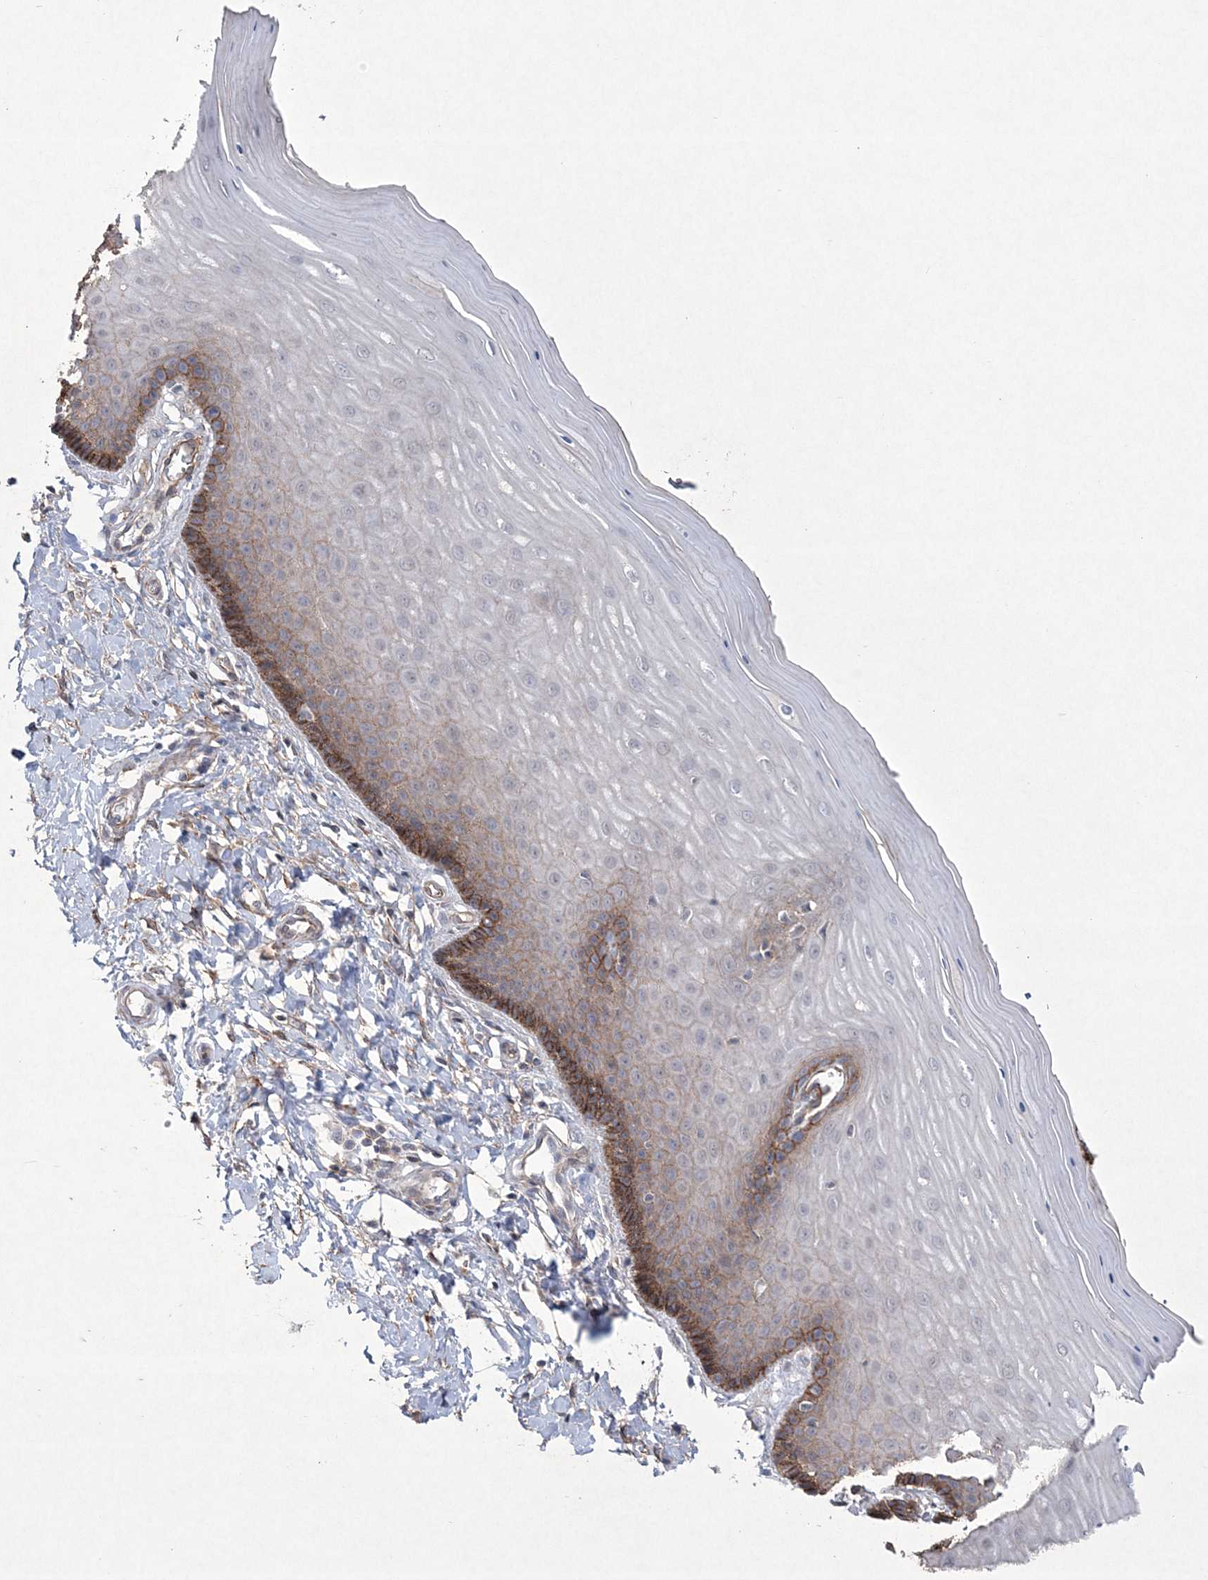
{"staining": {"intensity": "negative", "quantity": "none", "location": "none"}, "tissue": "cervix", "cell_type": "Glandular cells", "image_type": "normal", "snomed": [{"axis": "morphology", "description": "Normal tissue, NOS"}, {"axis": "topography", "description": "Cervix"}], "caption": "IHC of unremarkable human cervix demonstrates no staining in glandular cells. Brightfield microscopy of IHC stained with DAB (brown) and hematoxylin (blue), captured at high magnification.", "gene": "DPCD", "patient": {"sex": "female", "age": 55}}